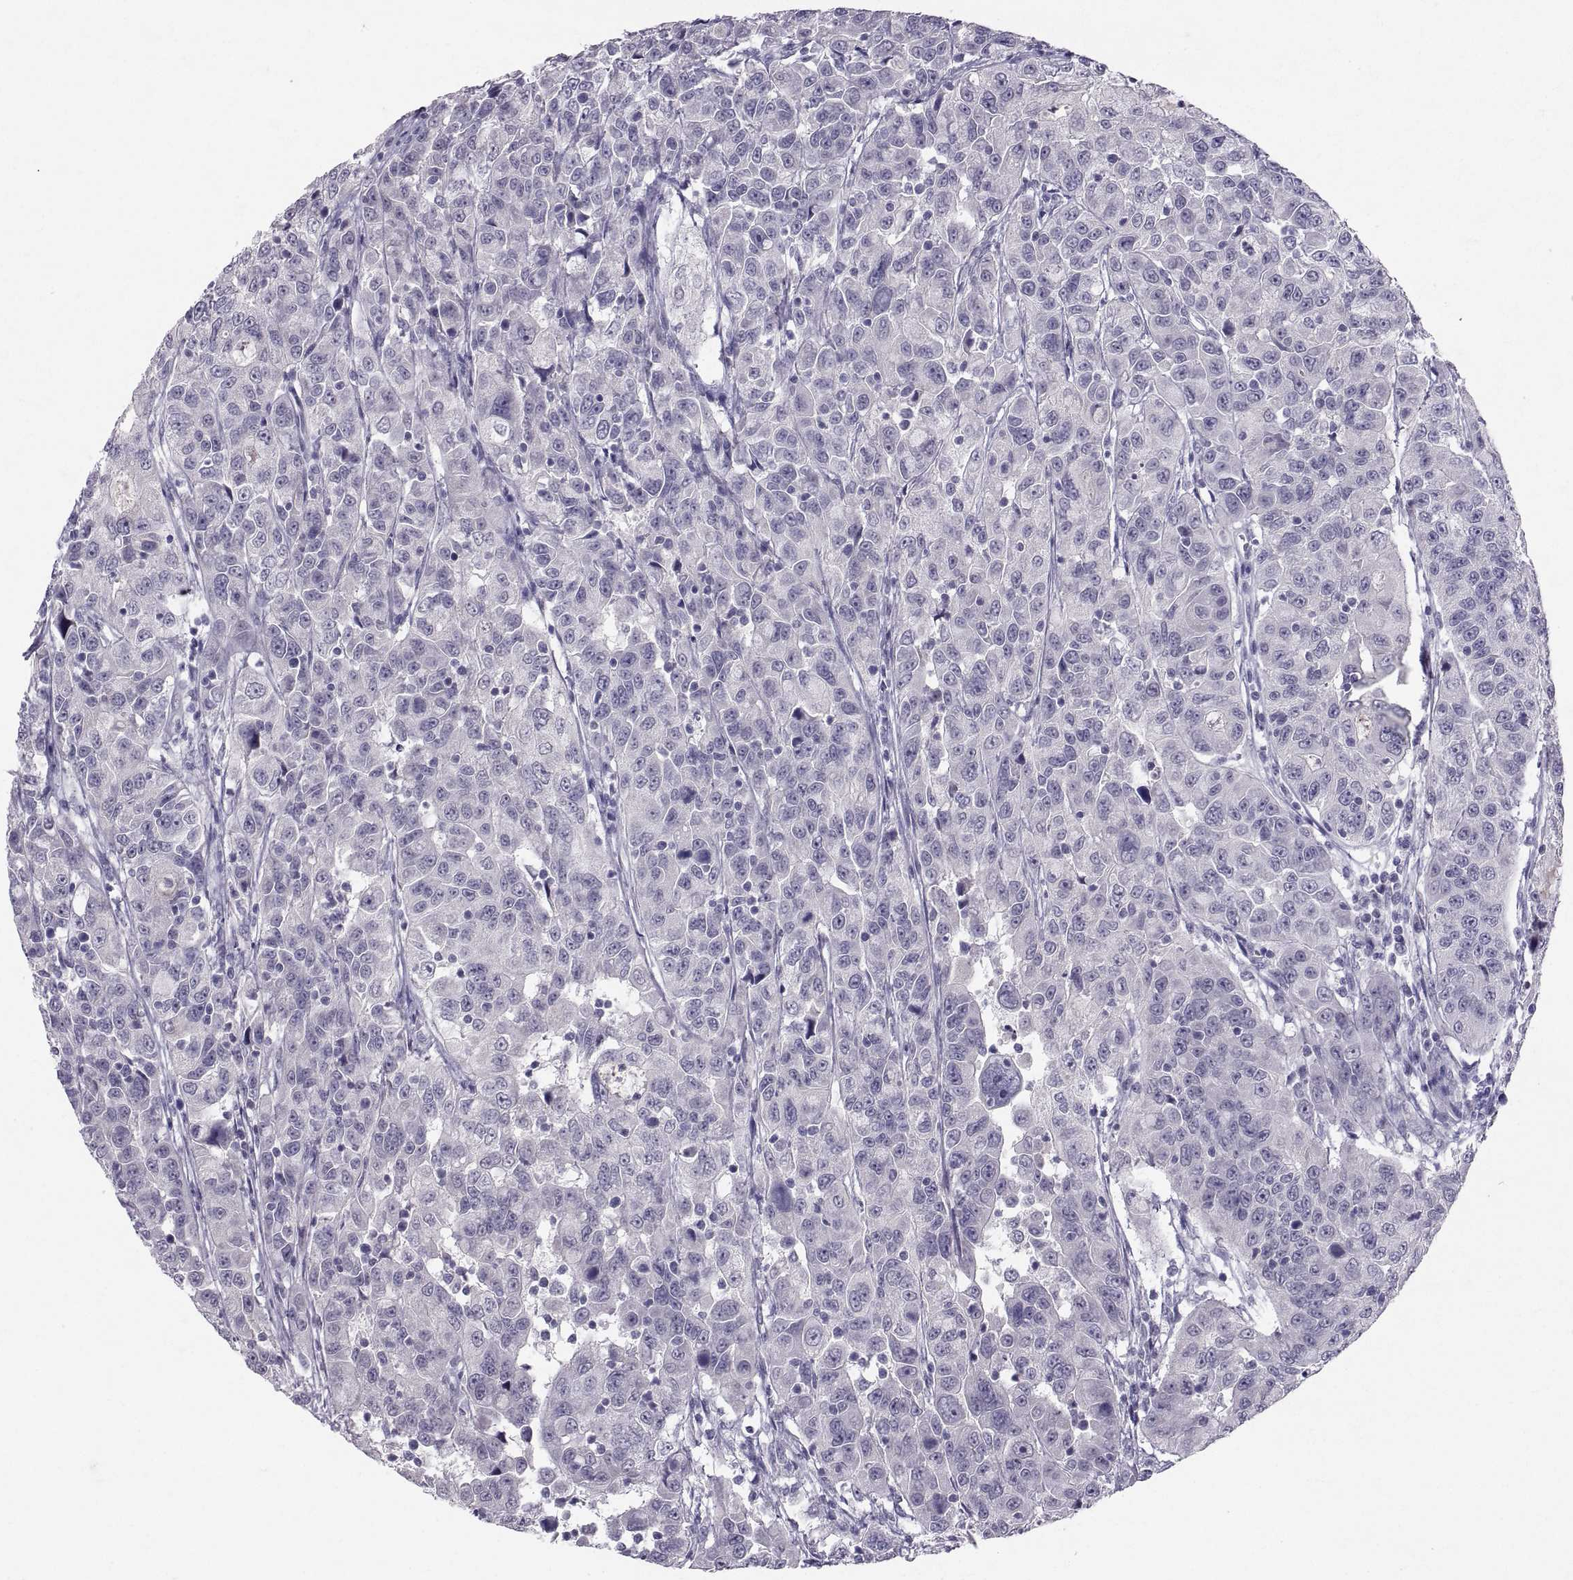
{"staining": {"intensity": "negative", "quantity": "none", "location": "none"}, "tissue": "urothelial cancer", "cell_type": "Tumor cells", "image_type": "cancer", "snomed": [{"axis": "morphology", "description": "Urothelial carcinoma, NOS"}, {"axis": "morphology", "description": "Urothelial carcinoma, High grade"}, {"axis": "topography", "description": "Urinary bladder"}], "caption": "There is no significant expression in tumor cells of high-grade urothelial carcinoma.", "gene": "PTN", "patient": {"sex": "female", "age": 73}}